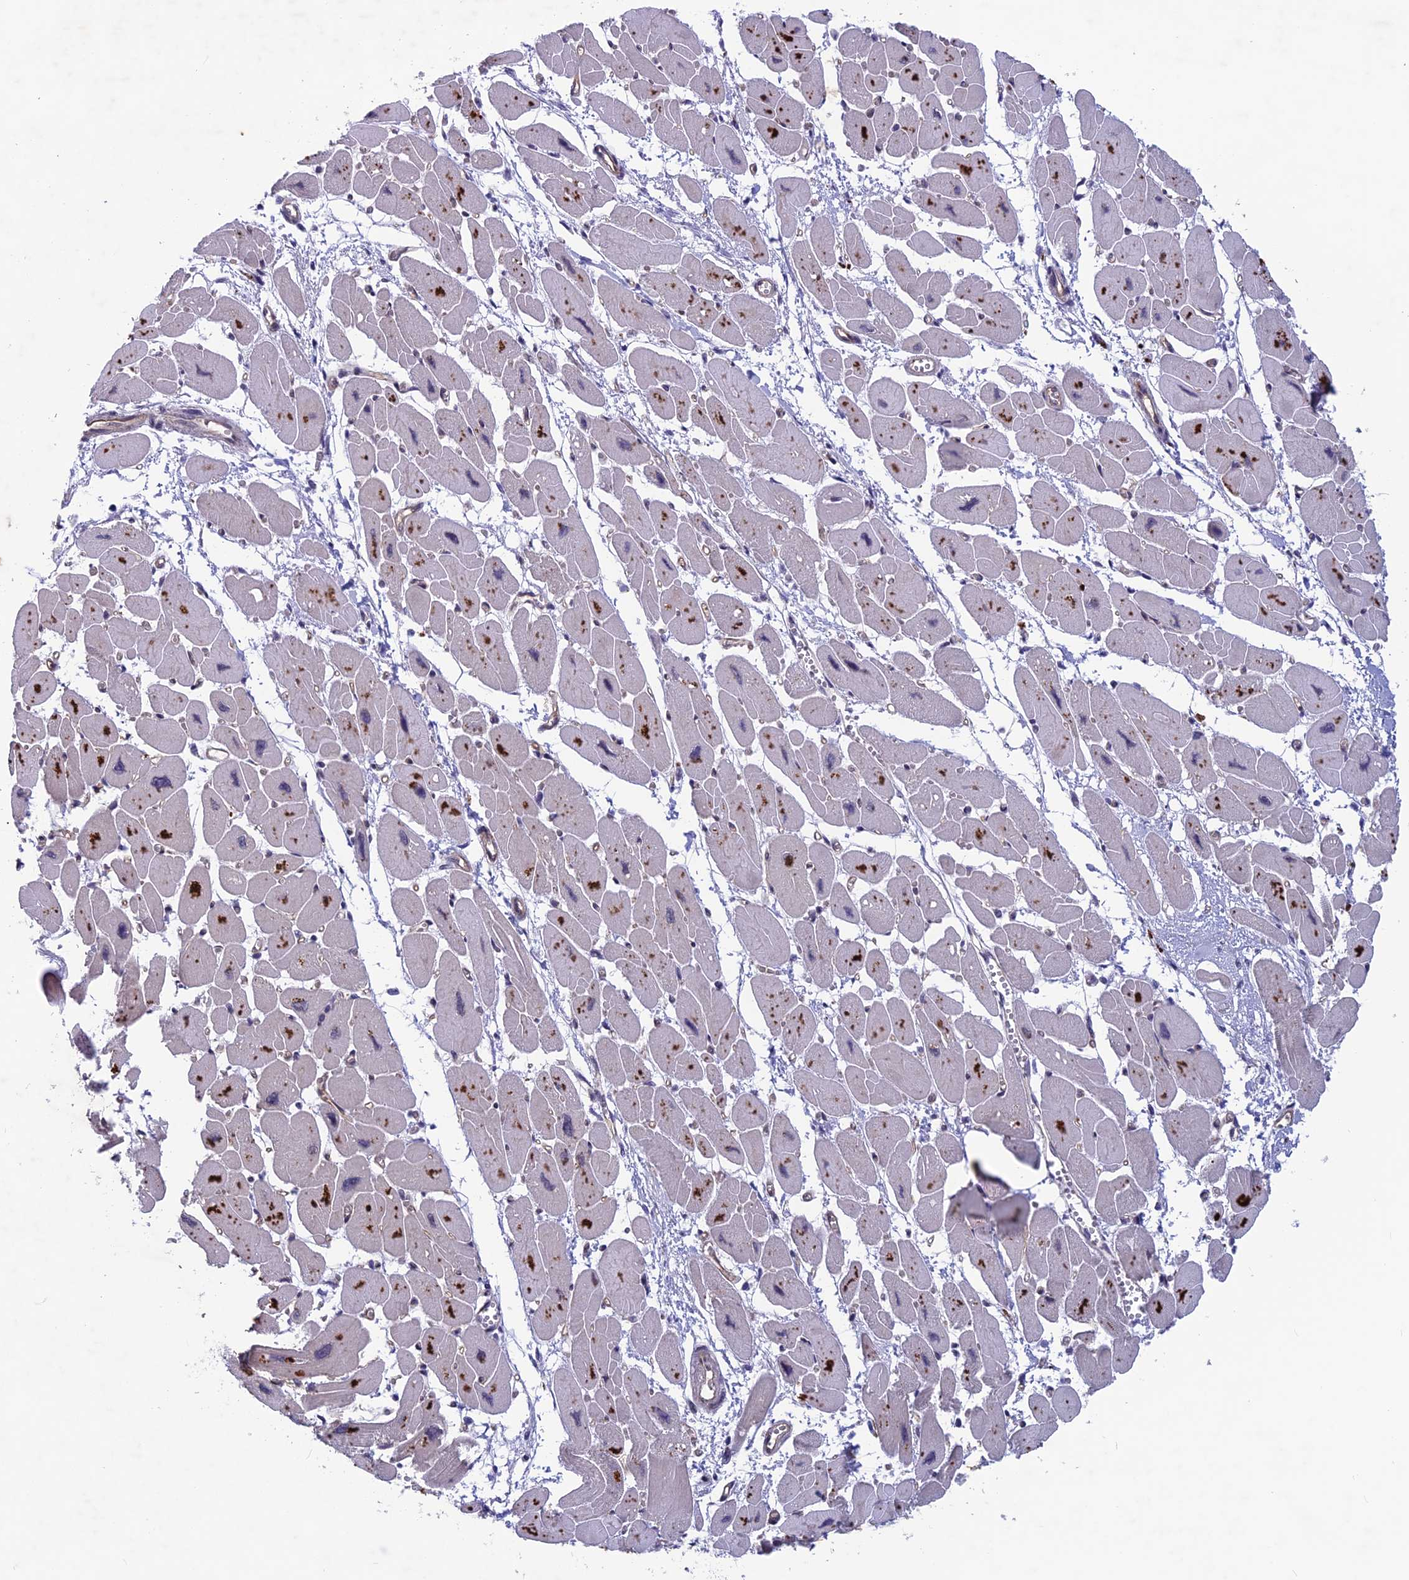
{"staining": {"intensity": "moderate", "quantity": "<25%", "location": "cytoplasmic/membranous"}, "tissue": "heart muscle", "cell_type": "Cardiomyocytes", "image_type": "normal", "snomed": [{"axis": "morphology", "description": "Normal tissue, NOS"}, {"axis": "topography", "description": "Heart"}], "caption": "Brown immunohistochemical staining in normal heart muscle reveals moderate cytoplasmic/membranous expression in about <25% of cardiomyocytes.", "gene": "FKBPL", "patient": {"sex": "female", "age": 54}}